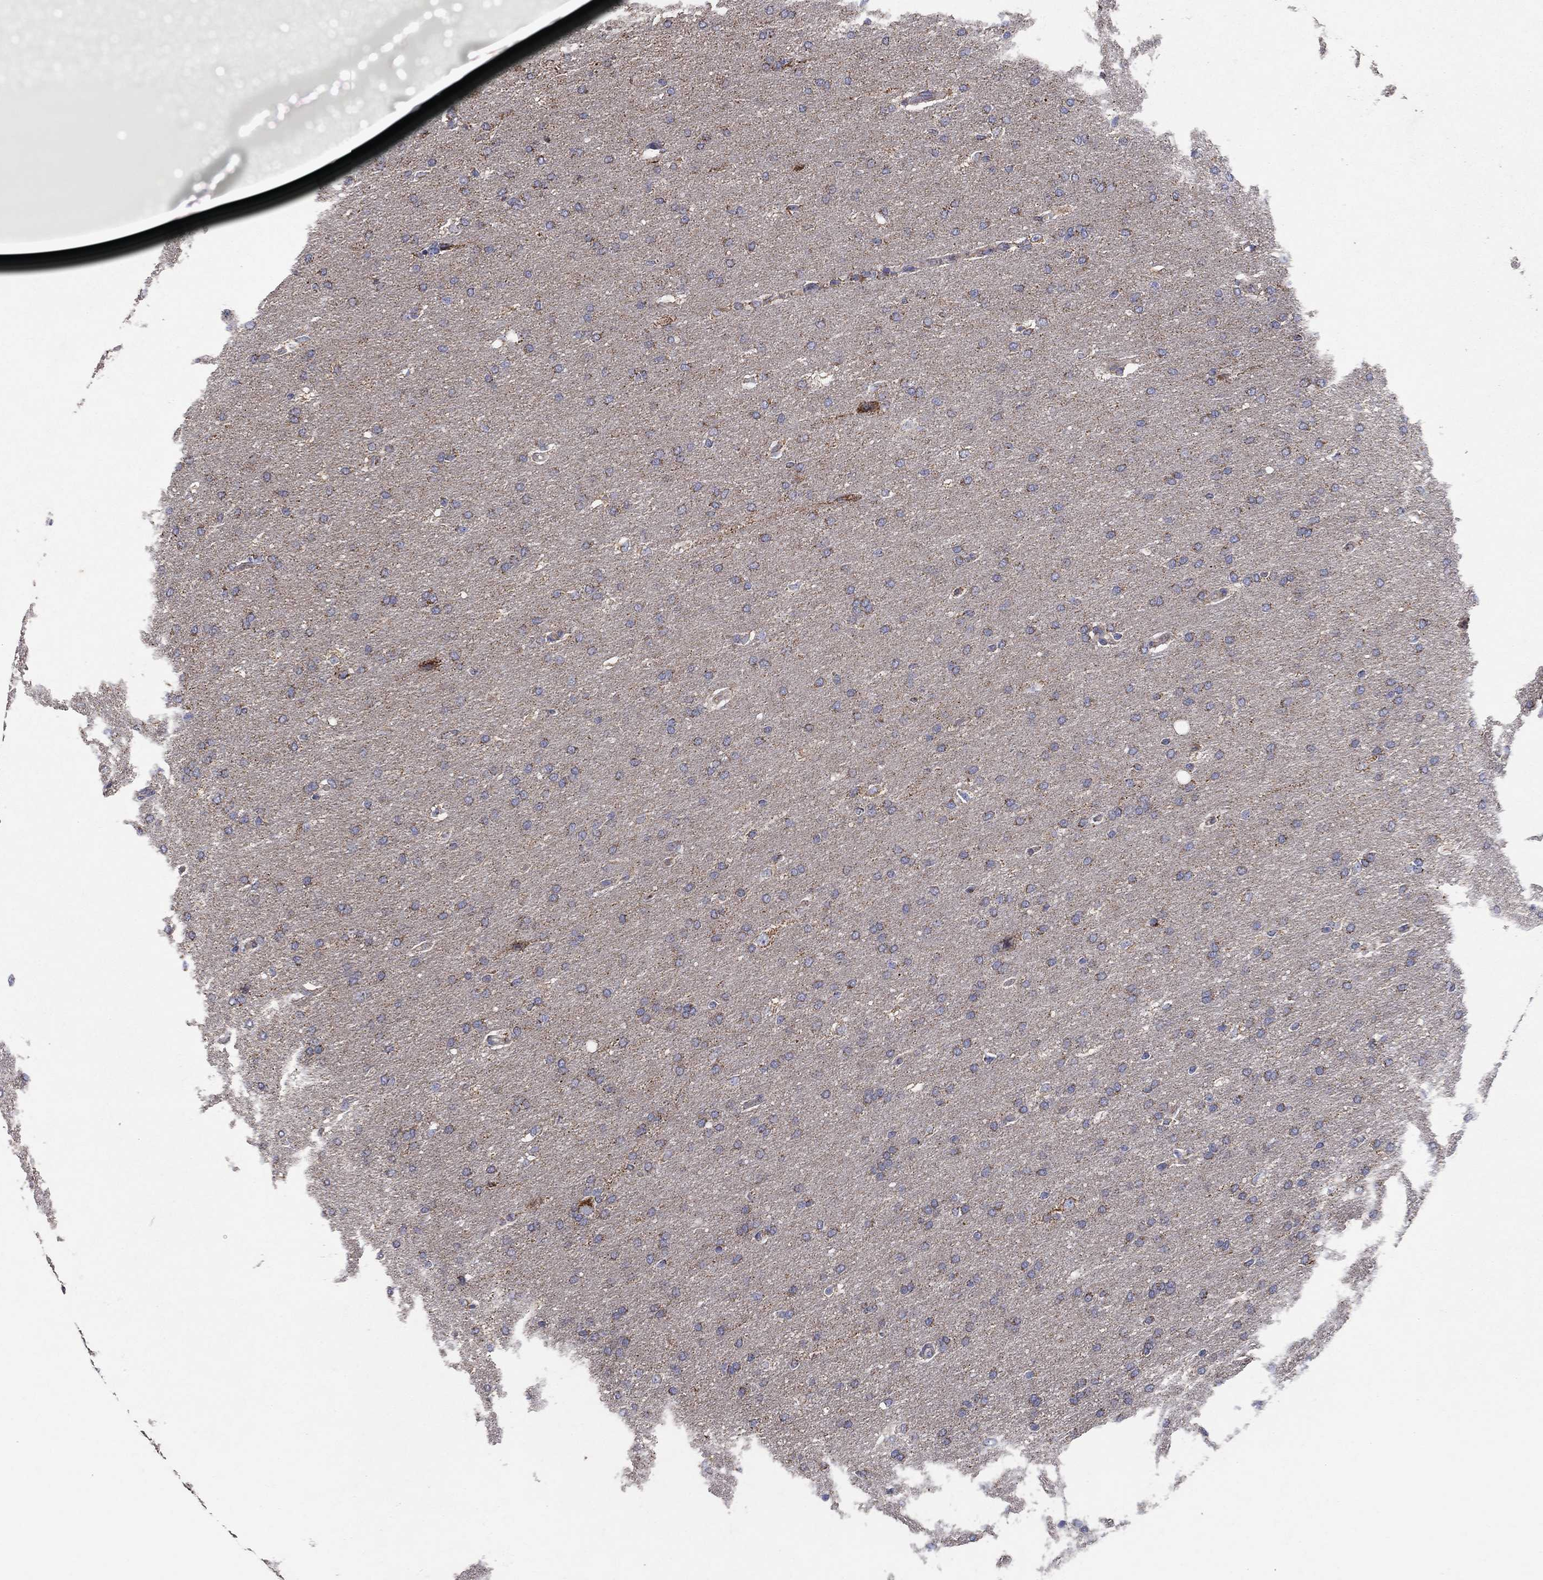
{"staining": {"intensity": "moderate", "quantity": "<25%", "location": "cytoplasmic/membranous"}, "tissue": "glioma", "cell_type": "Tumor cells", "image_type": "cancer", "snomed": [{"axis": "morphology", "description": "Glioma, malignant, Low grade"}, {"axis": "topography", "description": "Brain"}], "caption": "Immunohistochemistry (IHC) (DAB (3,3'-diaminobenzidine)) staining of glioma exhibits moderate cytoplasmic/membranous protein staining in approximately <25% of tumor cells.", "gene": "C9orf85", "patient": {"sex": "female", "age": 37}}